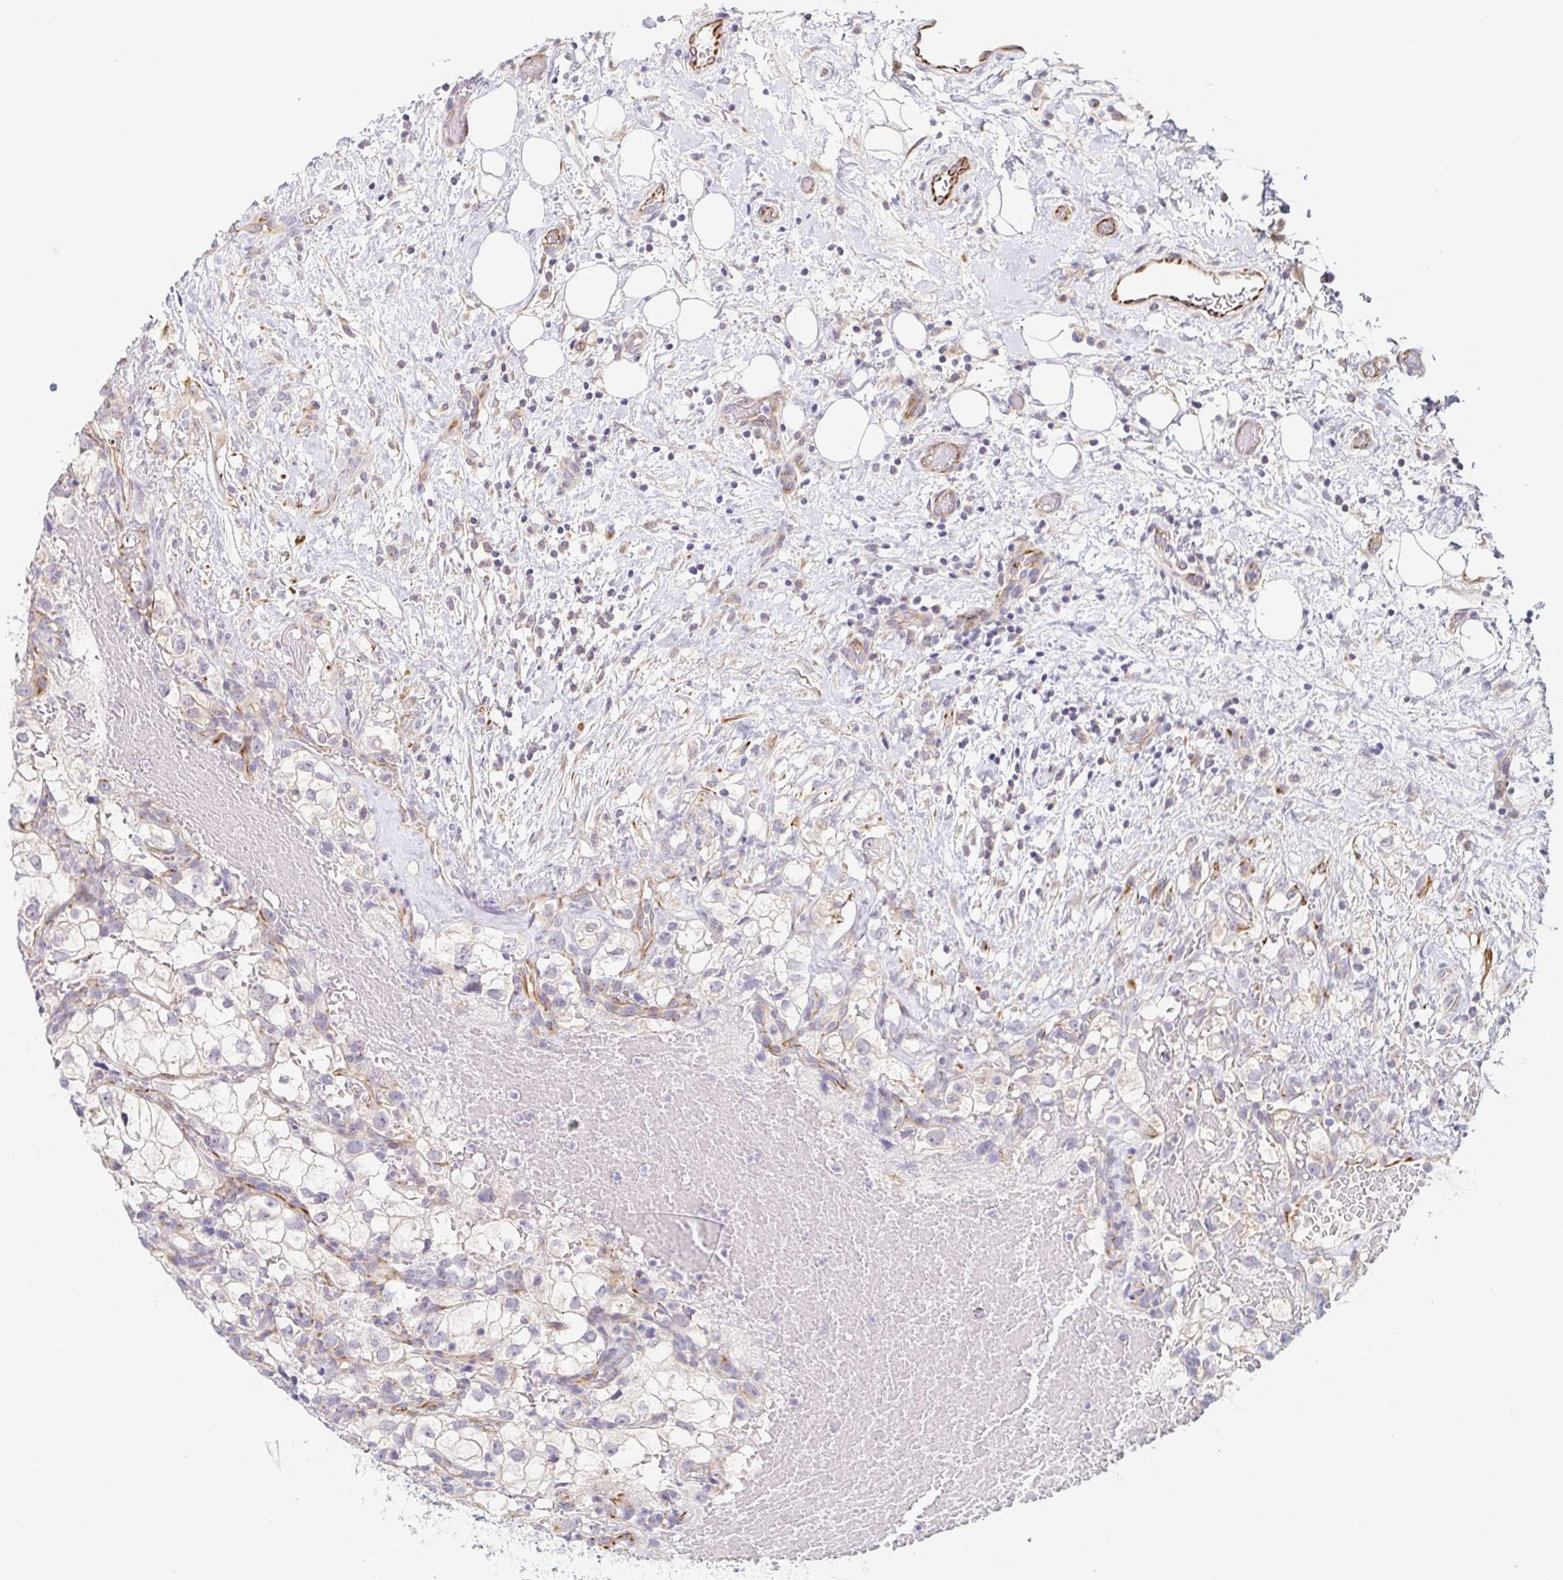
{"staining": {"intensity": "negative", "quantity": "none", "location": "none"}, "tissue": "renal cancer", "cell_type": "Tumor cells", "image_type": "cancer", "snomed": [{"axis": "morphology", "description": "Adenocarcinoma, NOS"}, {"axis": "topography", "description": "Kidney"}], "caption": "High power microscopy photomicrograph of an IHC image of adenocarcinoma (renal), revealing no significant staining in tumor cells.", "gene": "COL17A1", "patient": {"sex": "male", "age": 59}}